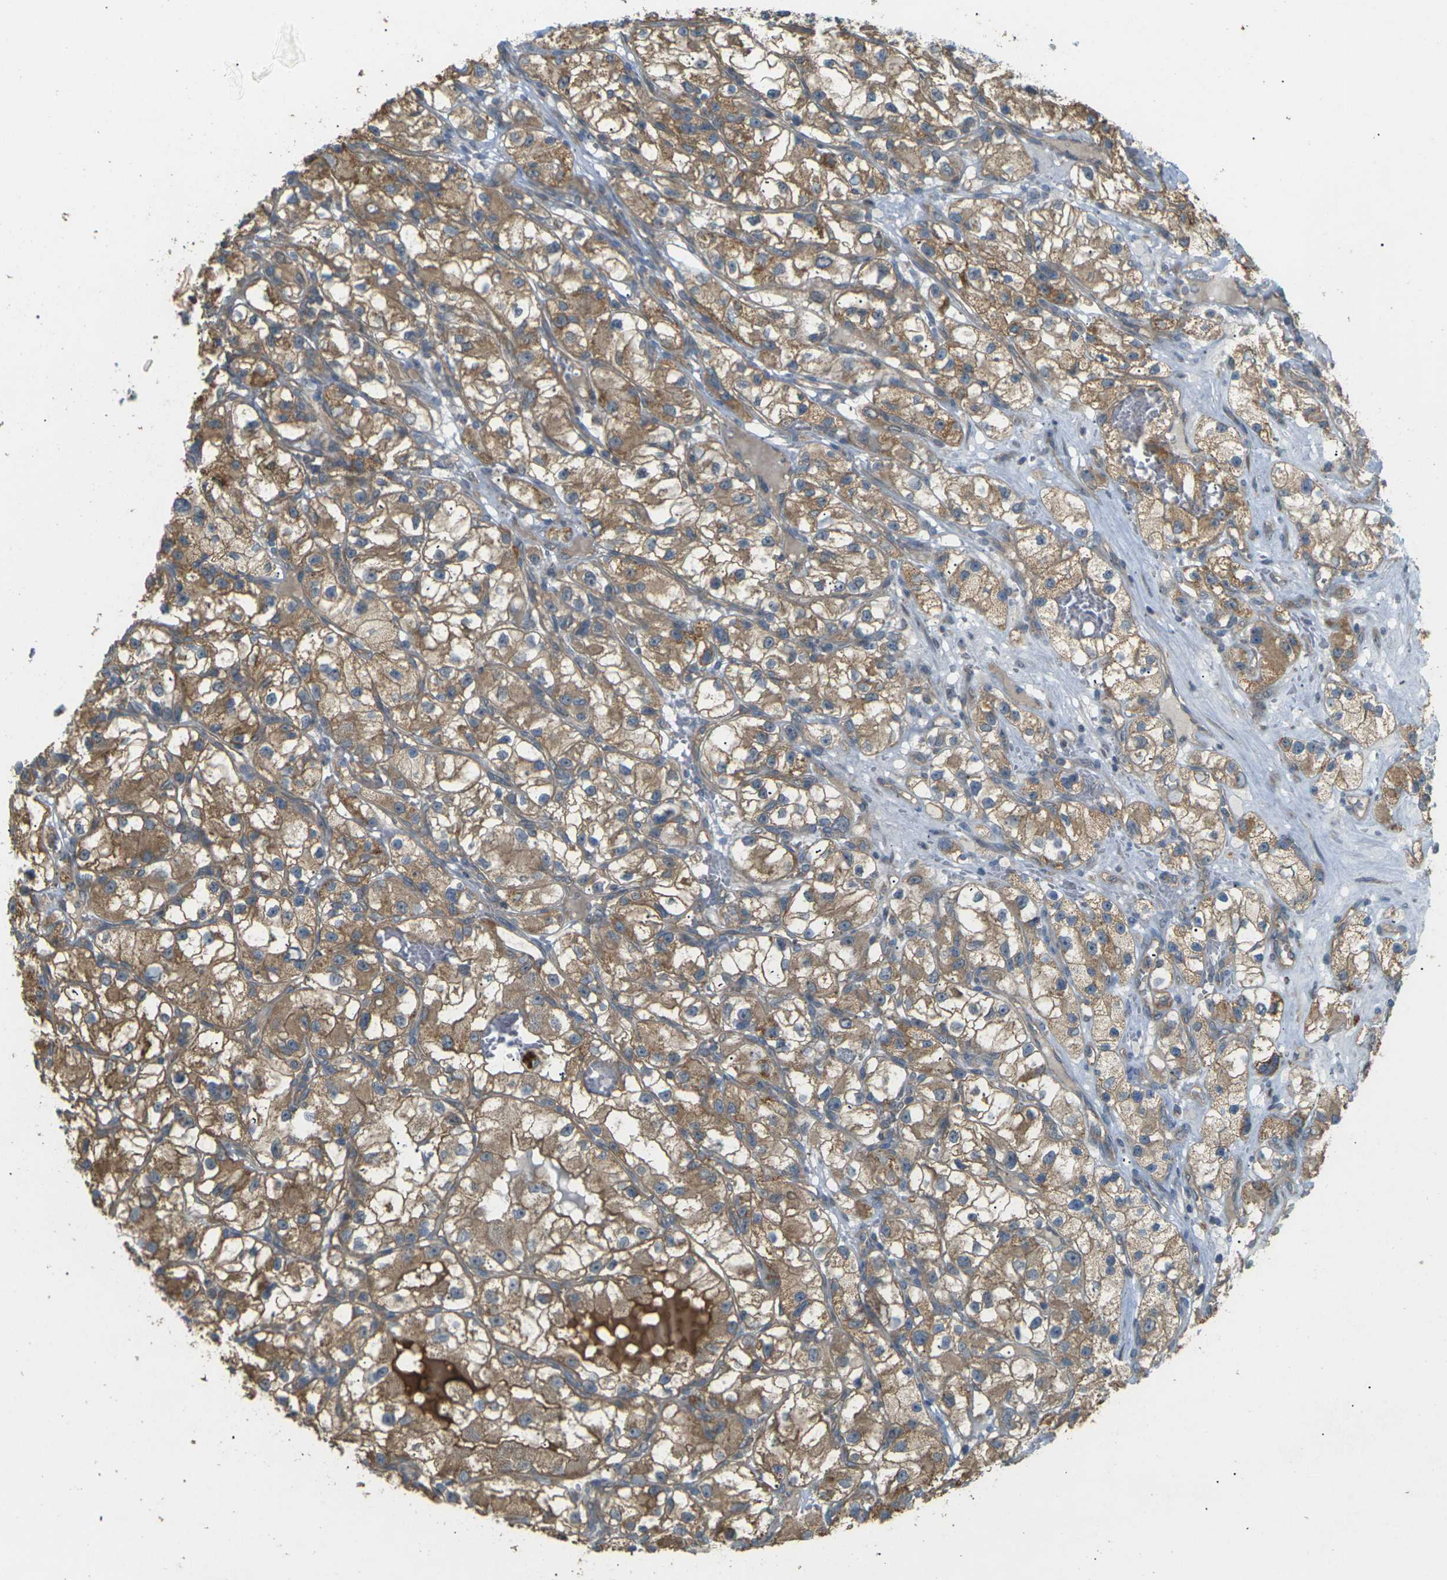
{"staining": {"intensity": "moderate", "quantity": ">75%", "location": "cytoplasmic/membranous"}, "tissue": "renal cancer", "cell_type": "Tumor cells", "image_type": "cancer", "snomed": [{"axis": "morphology", "description": "Adenocarcinoma, NOS"}, {"axis": "topography", "description": "Kidney"}], "caption": "Immunohistochemistry of human renal adenocarcinoma displays medium levels of moderate cytoplasmic/membranous staining in about >75% of tumor cells.", "gene": "KSR1", "patient": {"sex": "female", "age": 57}}